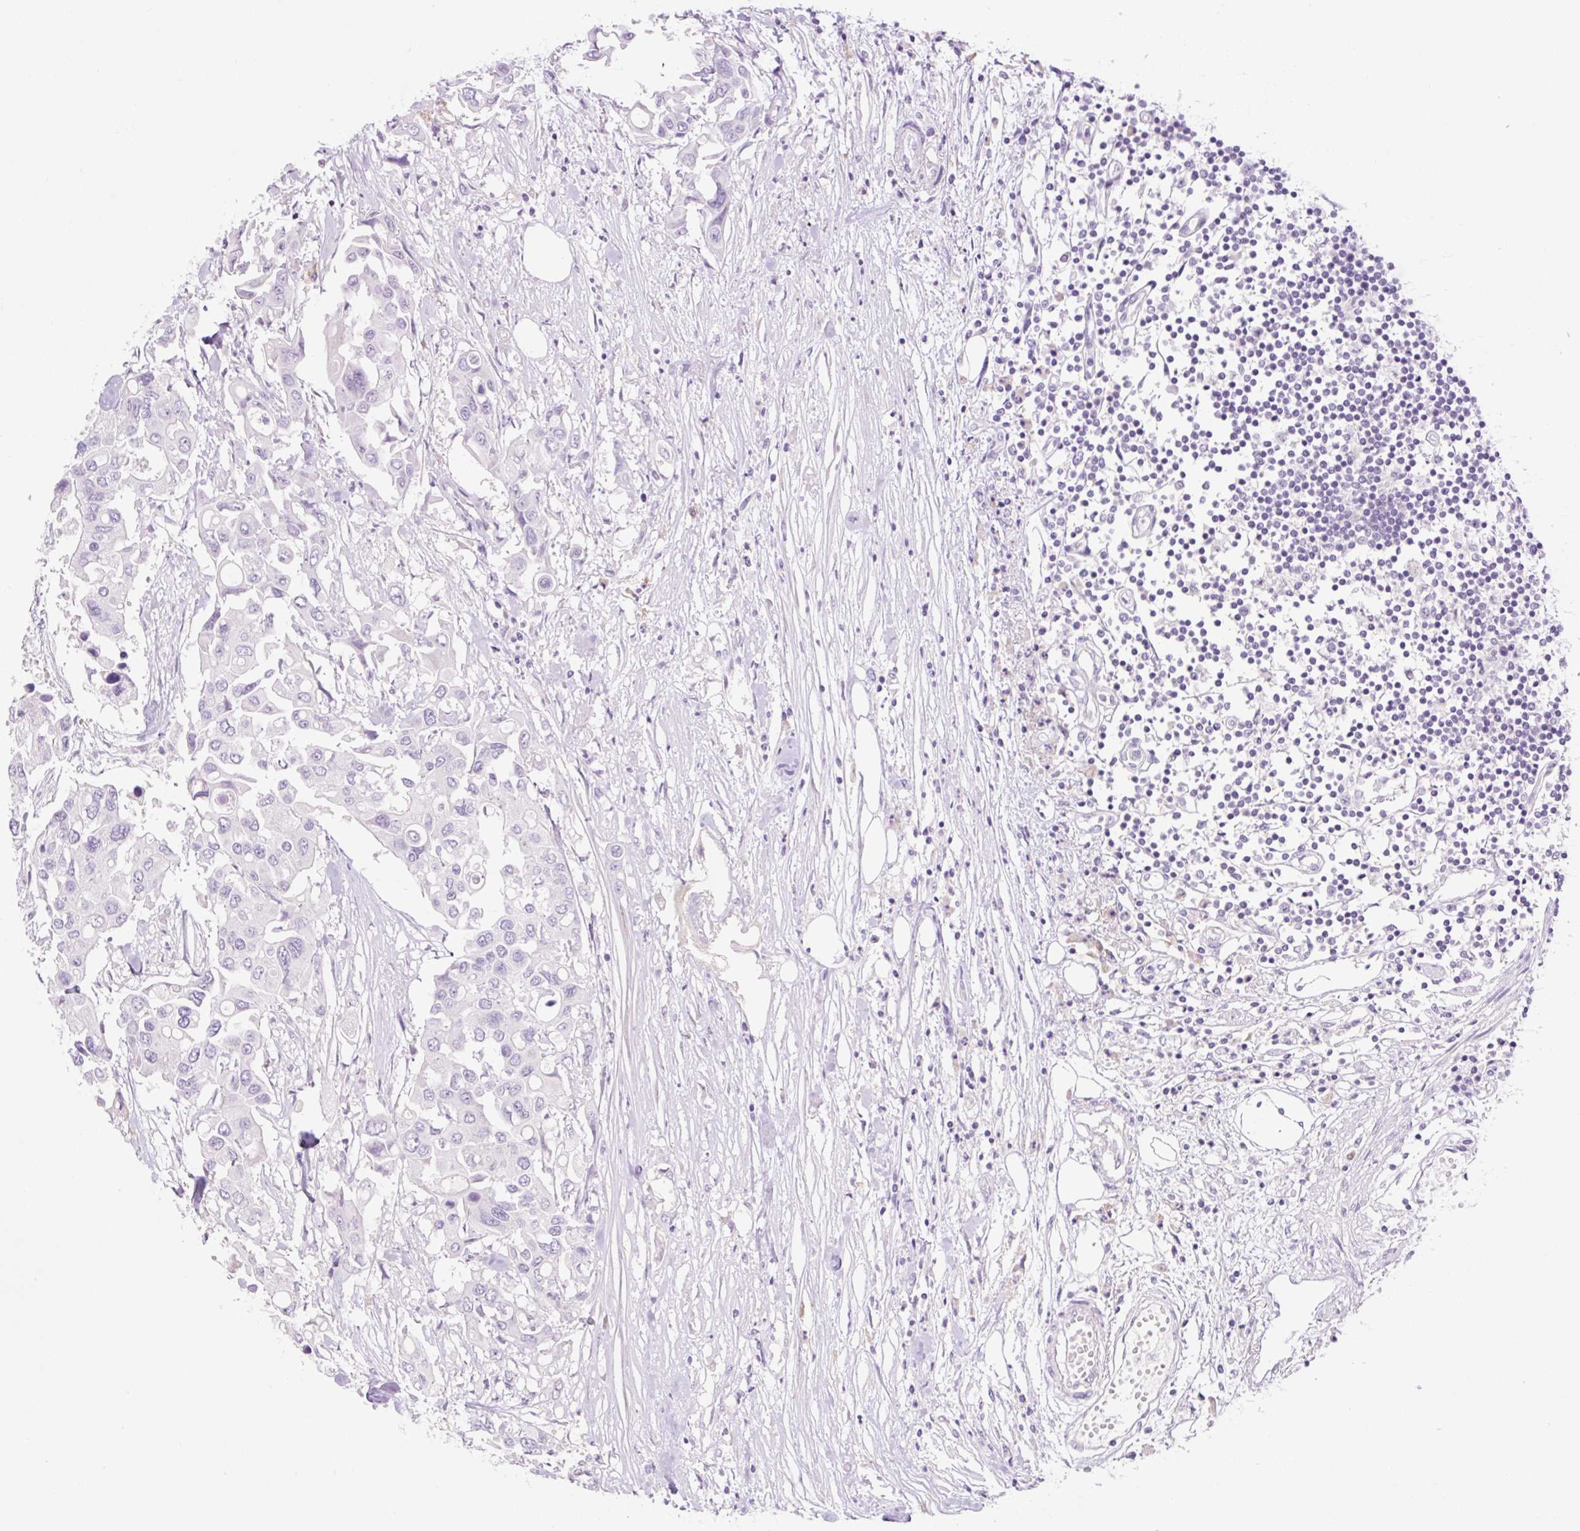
{"staining": {"intensity": "negative", "quantity": "none", "location": "none"}, "tissue": "colorectal cancer", "cell_type": "Tumor cells", "image_type": "cancer", "snomed": [{"axis": "morphology", "description": "Adenocarcinoma, NOS"}, {"axis": "topography", "description": "Colon"}], "caption": "Tumor cells are negative for brown protein staining in colorectal cancer. Nuclei are stained in blue.", "gene": "GRID2", "patient": {"sex": "male", "age": 77}}